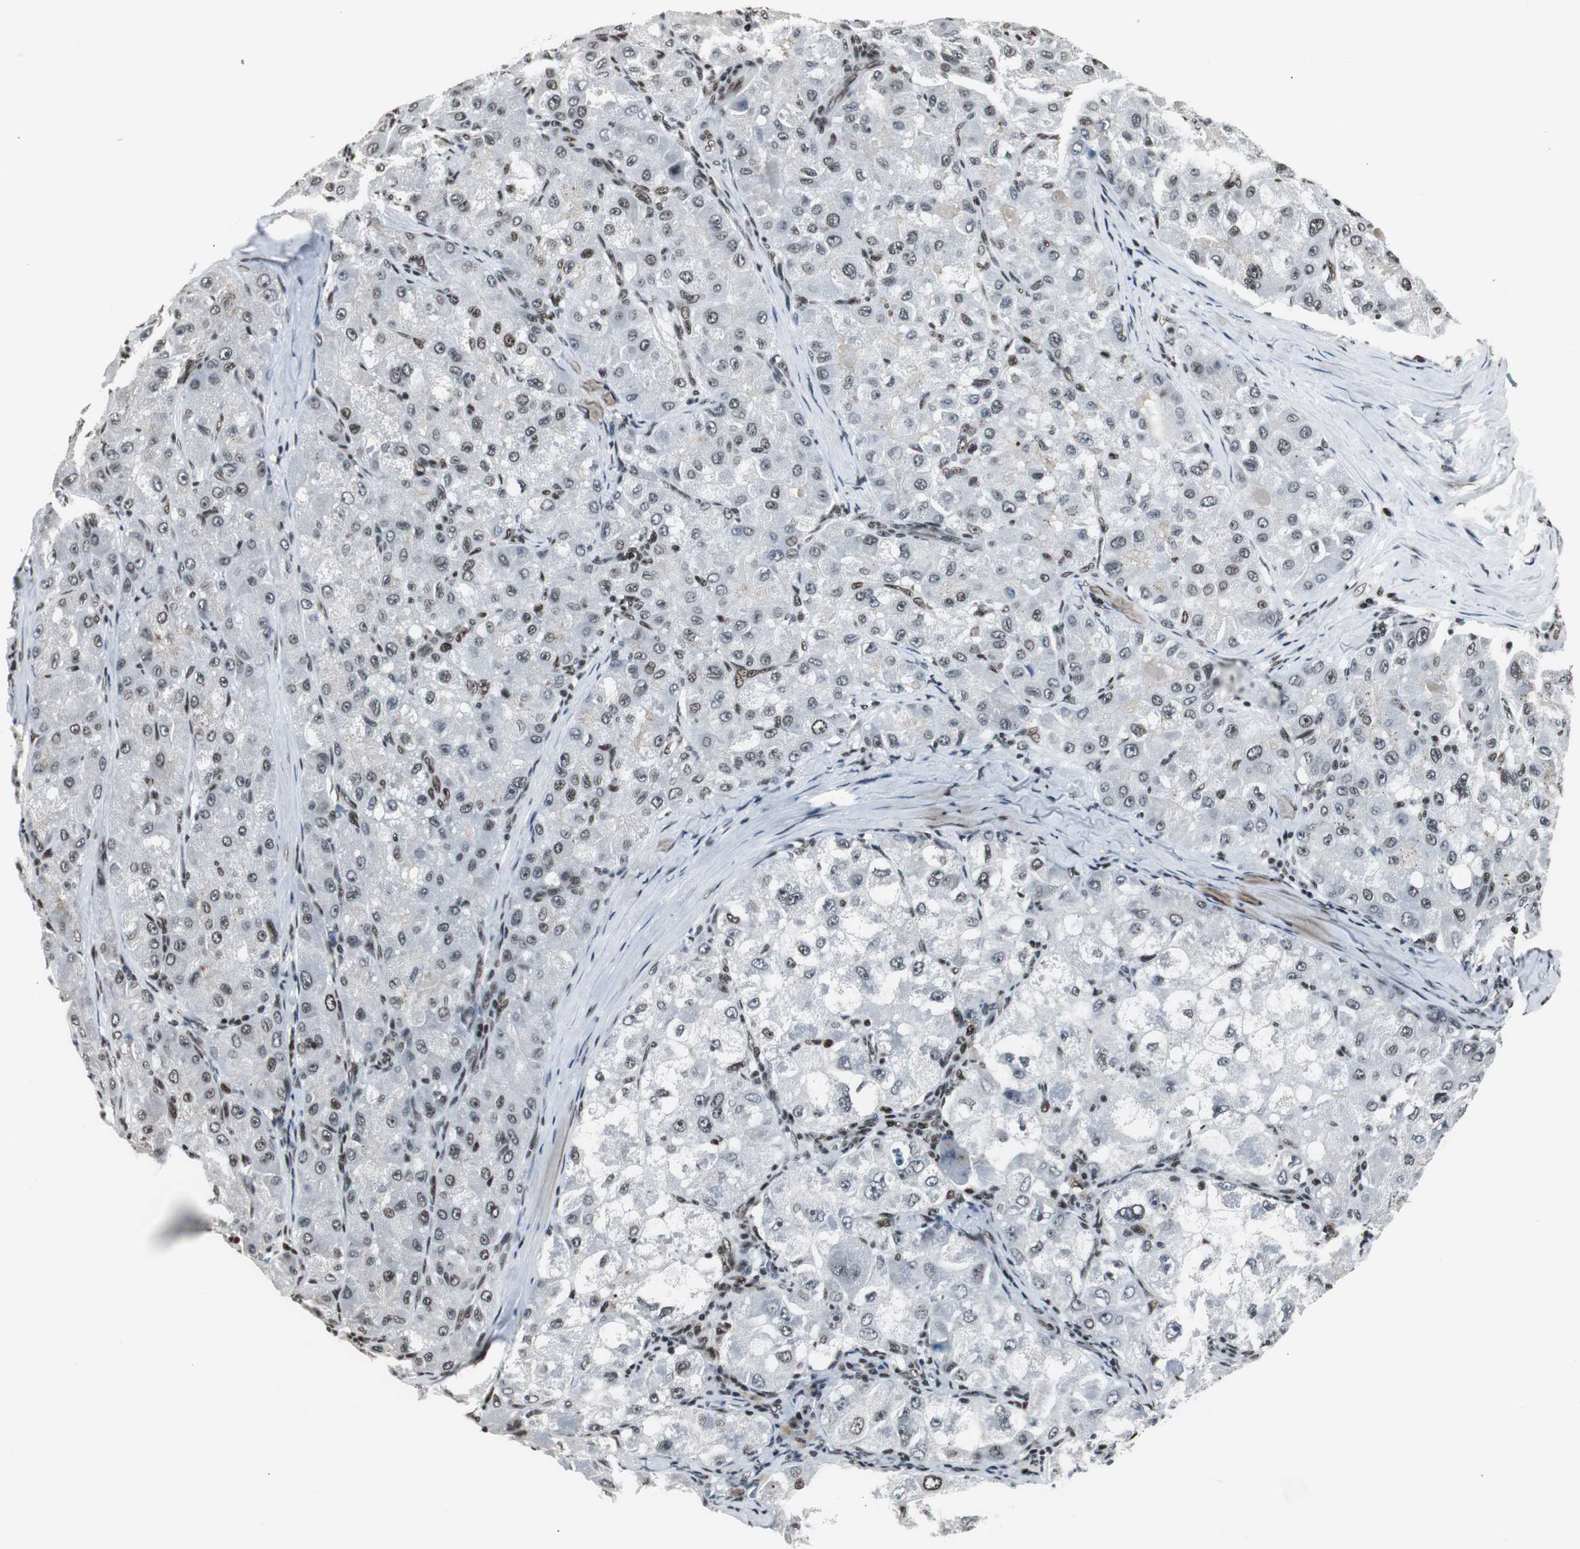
{"staining": {"intensity": "moderate", "quantity": "25%-75%", "location": "nuclear"}, "tissue": "liver cancer", "cell_type": "Tumor cells", "image_type": "cancer", "snomed": [{"axis": "morphology", "description": "Carcinoma, Hepatocellular, NOS"}, {"axis": "topography", "description": "Liver"}], "caption": "Immunohistochemical staining of liver cancer demonstrates moderate nuclear protein expression in about 25%-75% of tumor cells.", "gene": "XRCC1", "patient": {"sex": "male", "age": 80}}